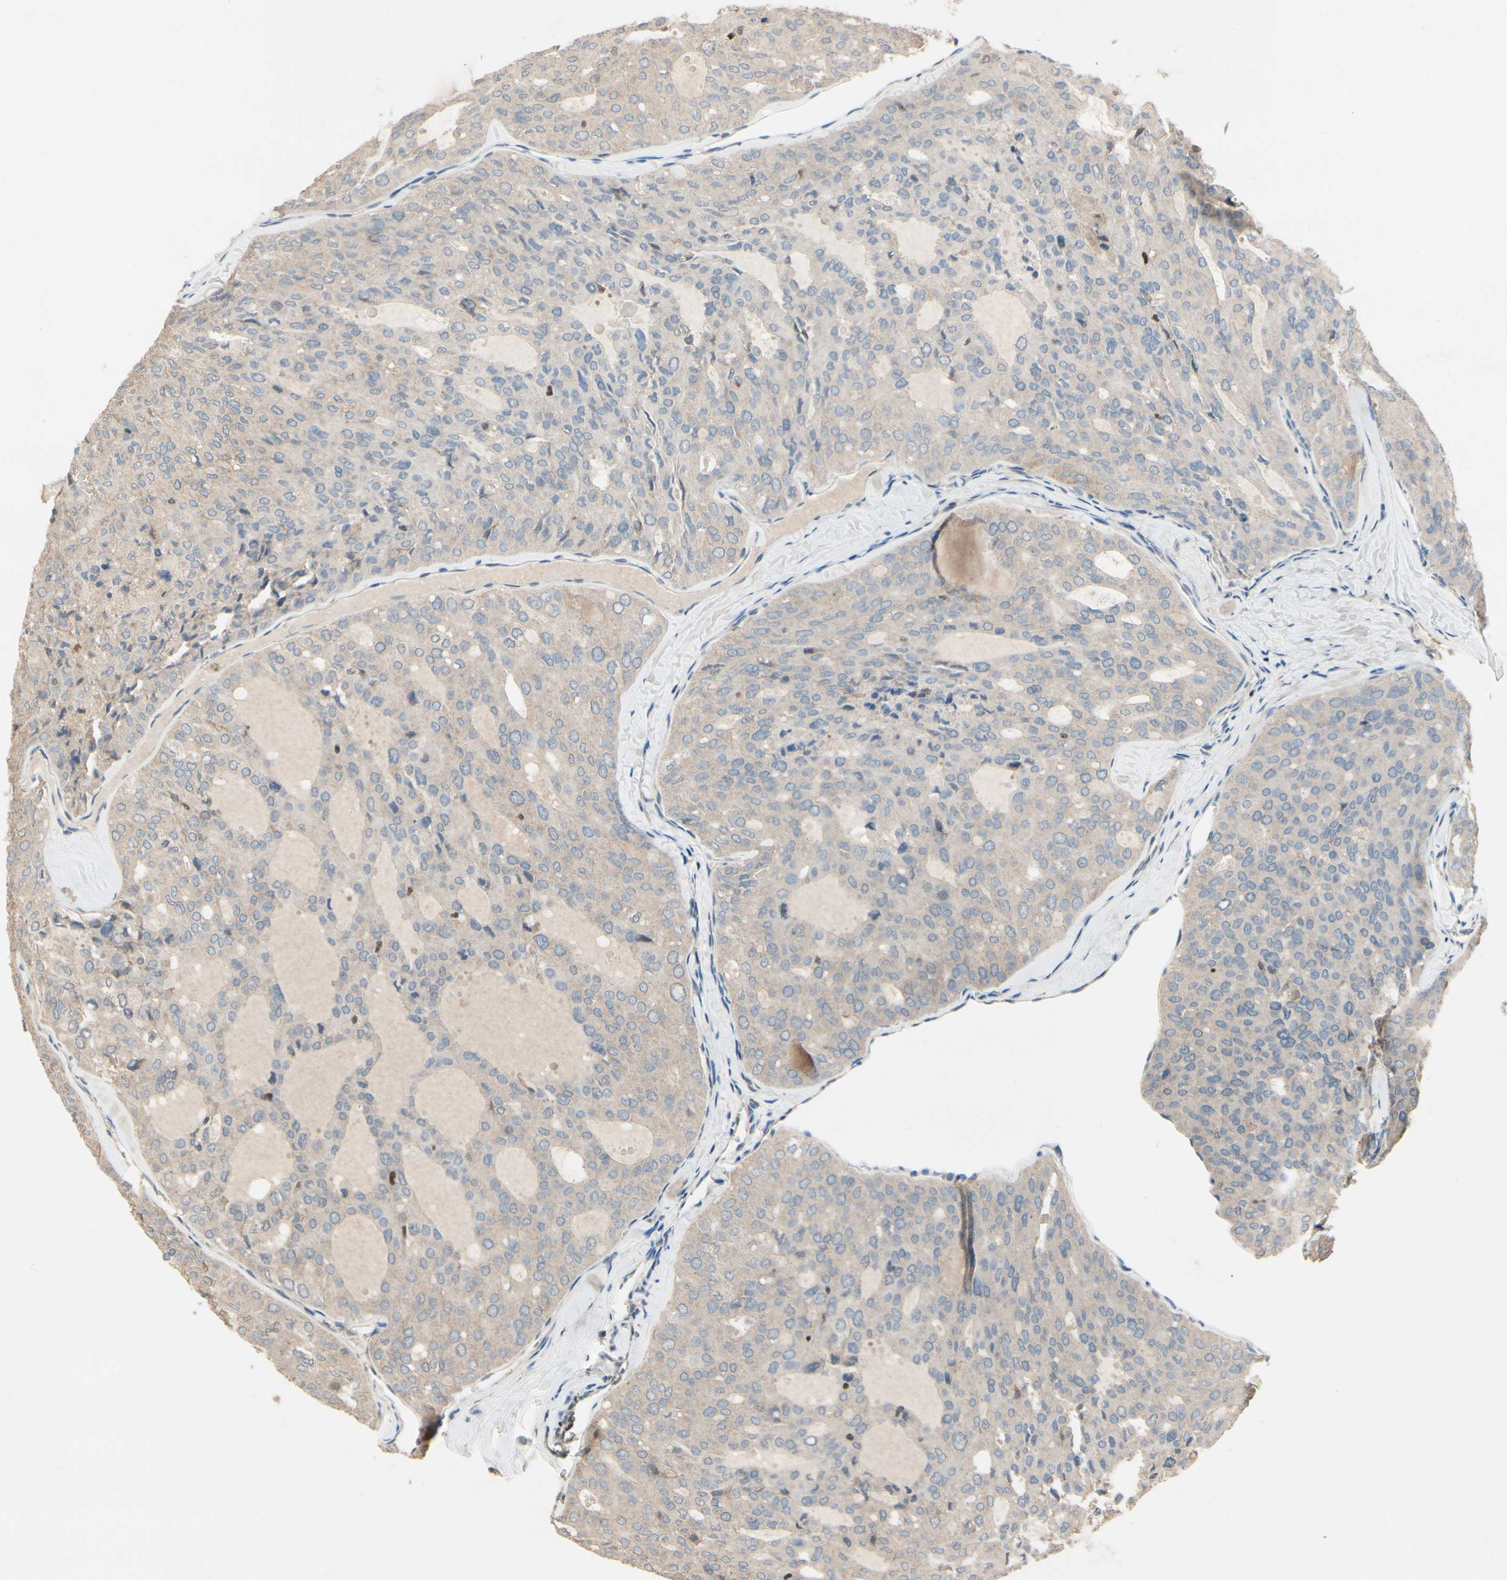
{"staining": {"intensity": "negative", "quantity": "none", "location": "none"}, "tissue": "thyroid cancer", "cell_type": "Tumor cells", "image_type": "cancer", "snomed": [{"axis": "morphology", "description": "Follicular adenoma carcinoma, NOS"}, {"axis": "topography", "description": "Thyroid gland"}], "caption": "Histopathology image shows no significant protein expression in tumor cells of thyroid cancer. (IHC, brightfield microscopy, high magnification).", "gene": "CGREF1", "patient": {"sex": "male", "age": 75}}